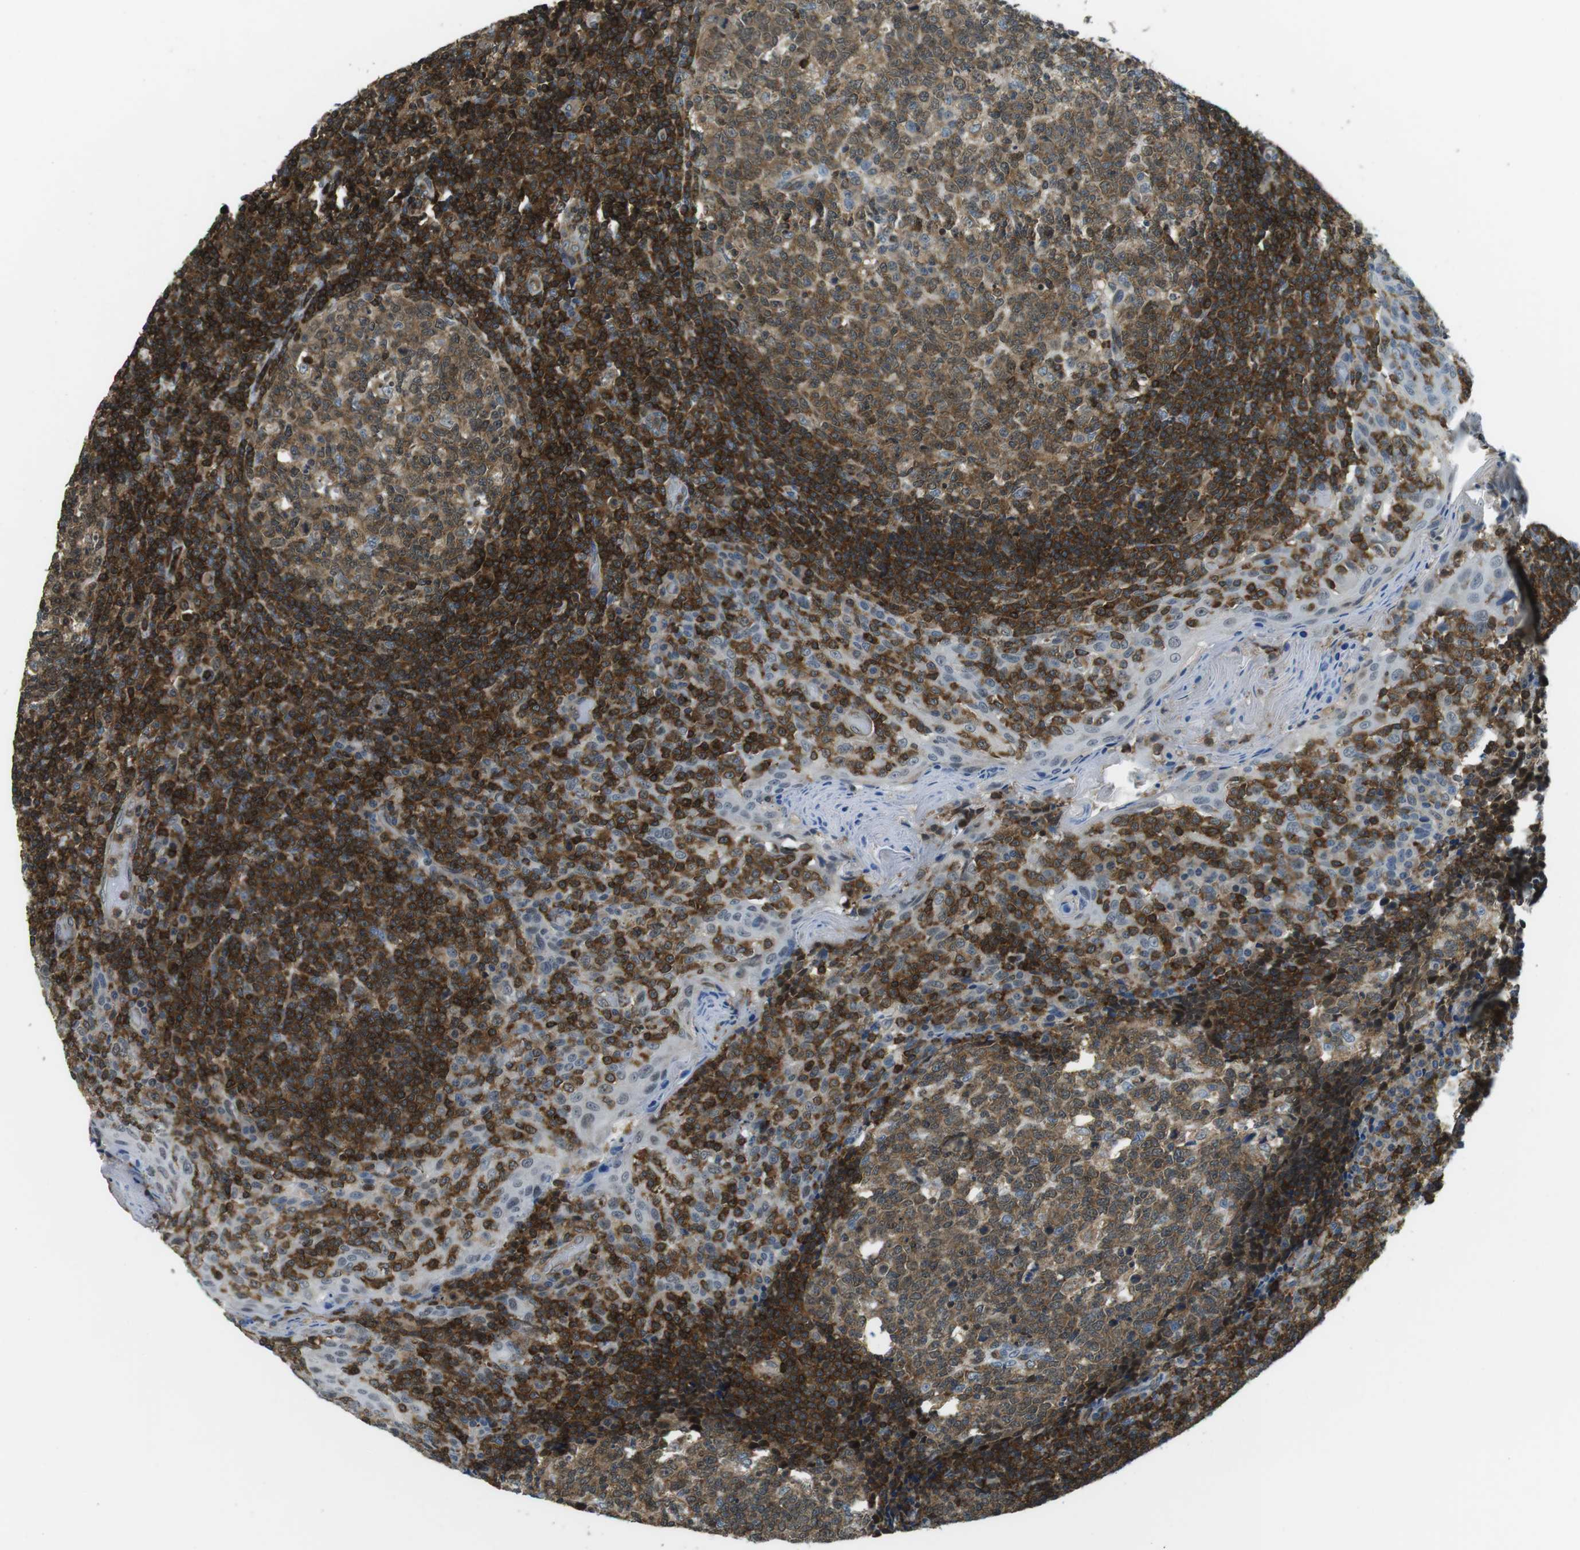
{"staining": {"intensity": "moderate", "quantity": ">75%", "location": "cytoplasmic/membranous"}, "tissue": "tonsil", "cell_type": "Germinal center cells", "image_type": "normal", "snomed": [{"axis": "morphology", "description": "Normal tissue, NOS"}, {"axis": "topography", "description": "Tonsil"}], "caption": "Human tonsil stained with a brown dye shows moderate cytoplasmic/membranous positive staining in approximately >75% of germinal center cells.", "gene": "STK10", "patient": {"sex": "female", "age": 19}}